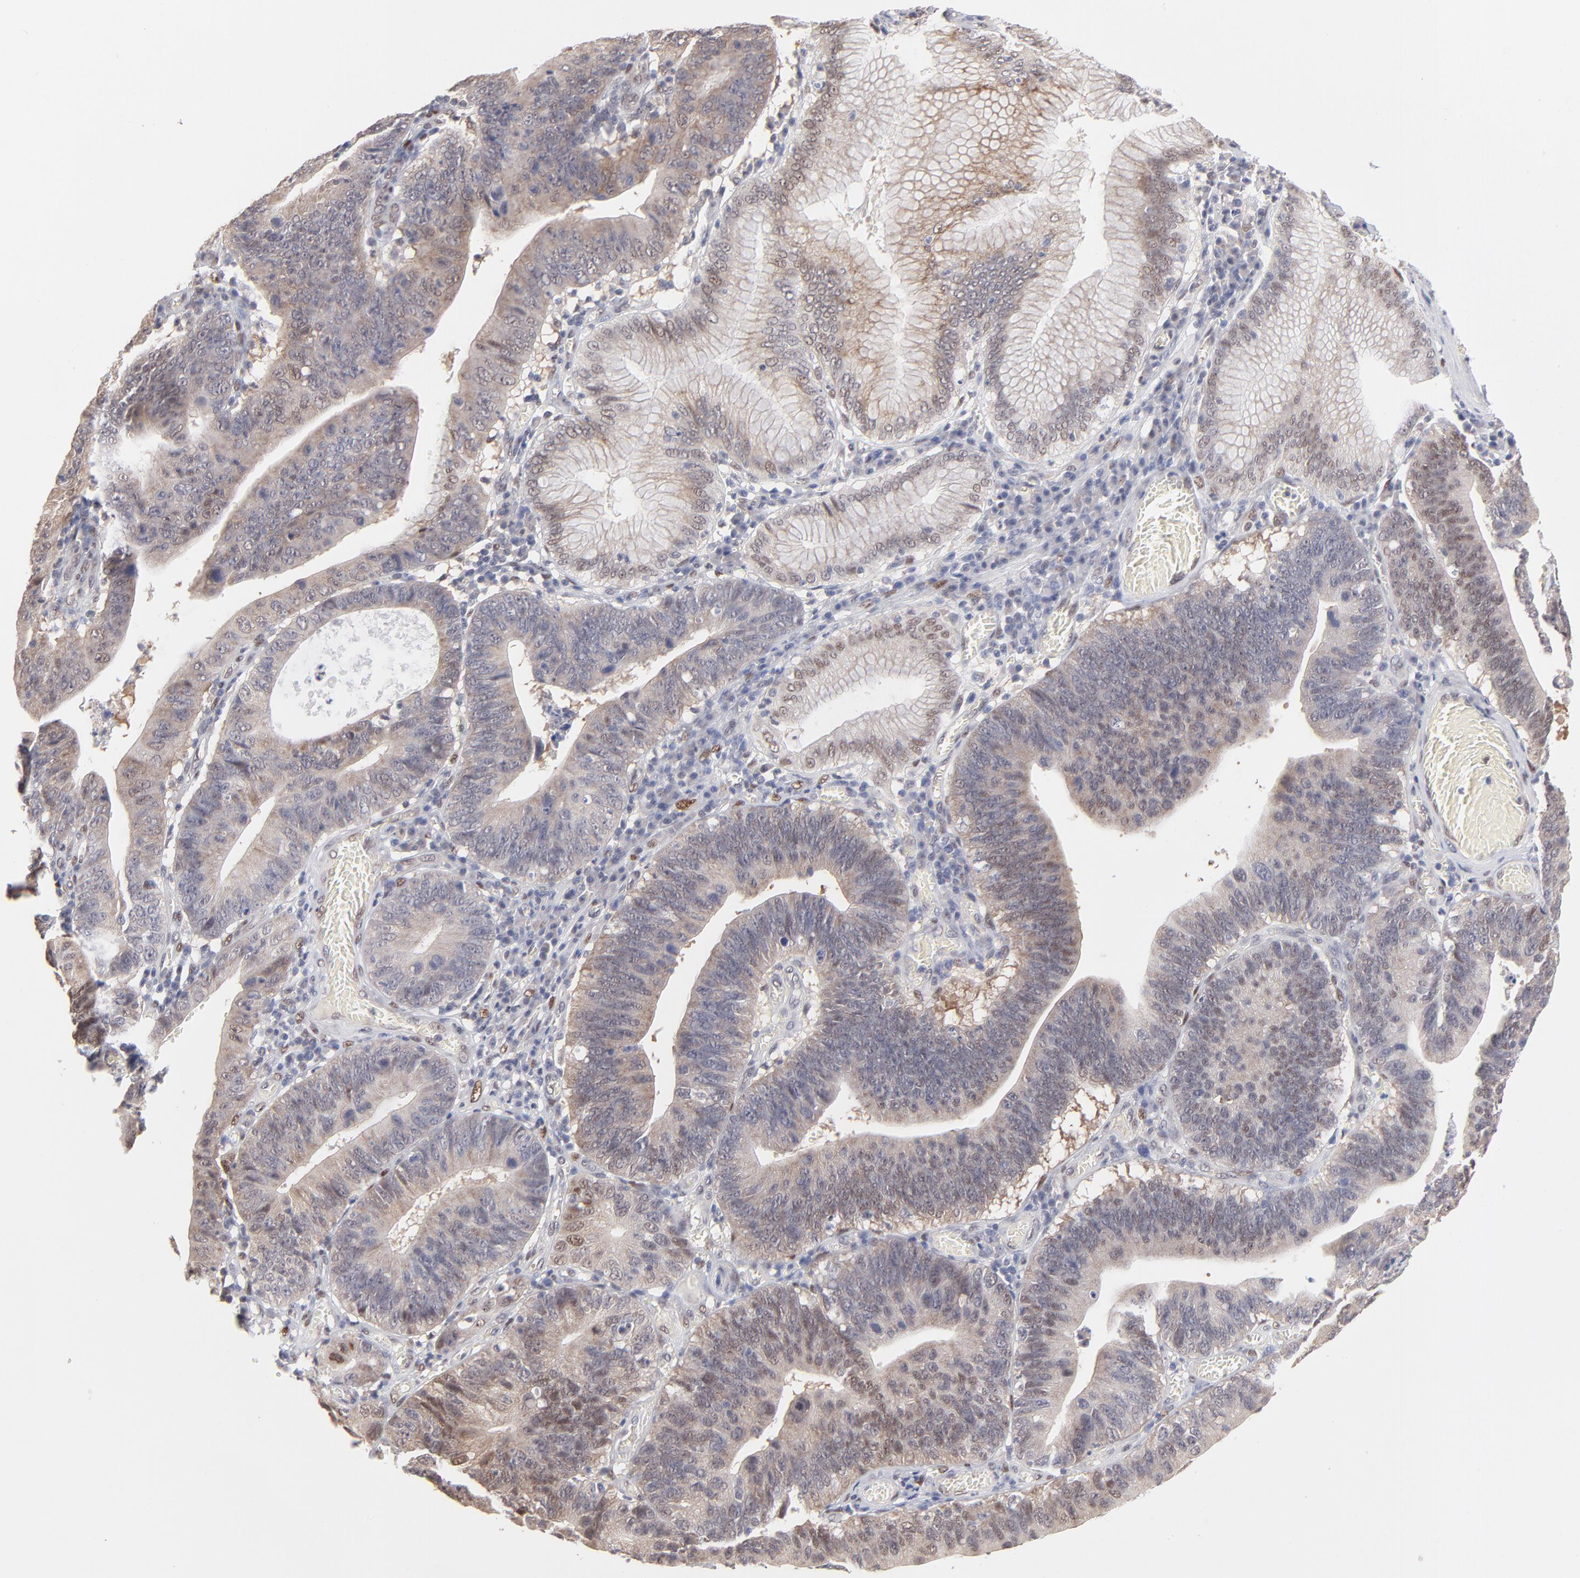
{"staining": {"intensity": "weak", "quantity": "25%-75%", "location": "nuclear"}, "tissue": "stomach cancer", "cell_type": "Tumor cells", "image_type": "cancer", "snomed": [{"axis": "morphology", "description": "Adenocarcinoma, NOS"}, {"axis": "topography", "description": "Stomach"}, {"axis": "topography", "description": "Gastric cardia"}], "caption": "Immunohistochemistry (IHC) of human stomach adenocarcinoma exhibits low levels of weak nuclear positivity in about 25%-75% of tumor cells.", "gene": "STAT3", "patient": {"sex": "male", "age": 59}}